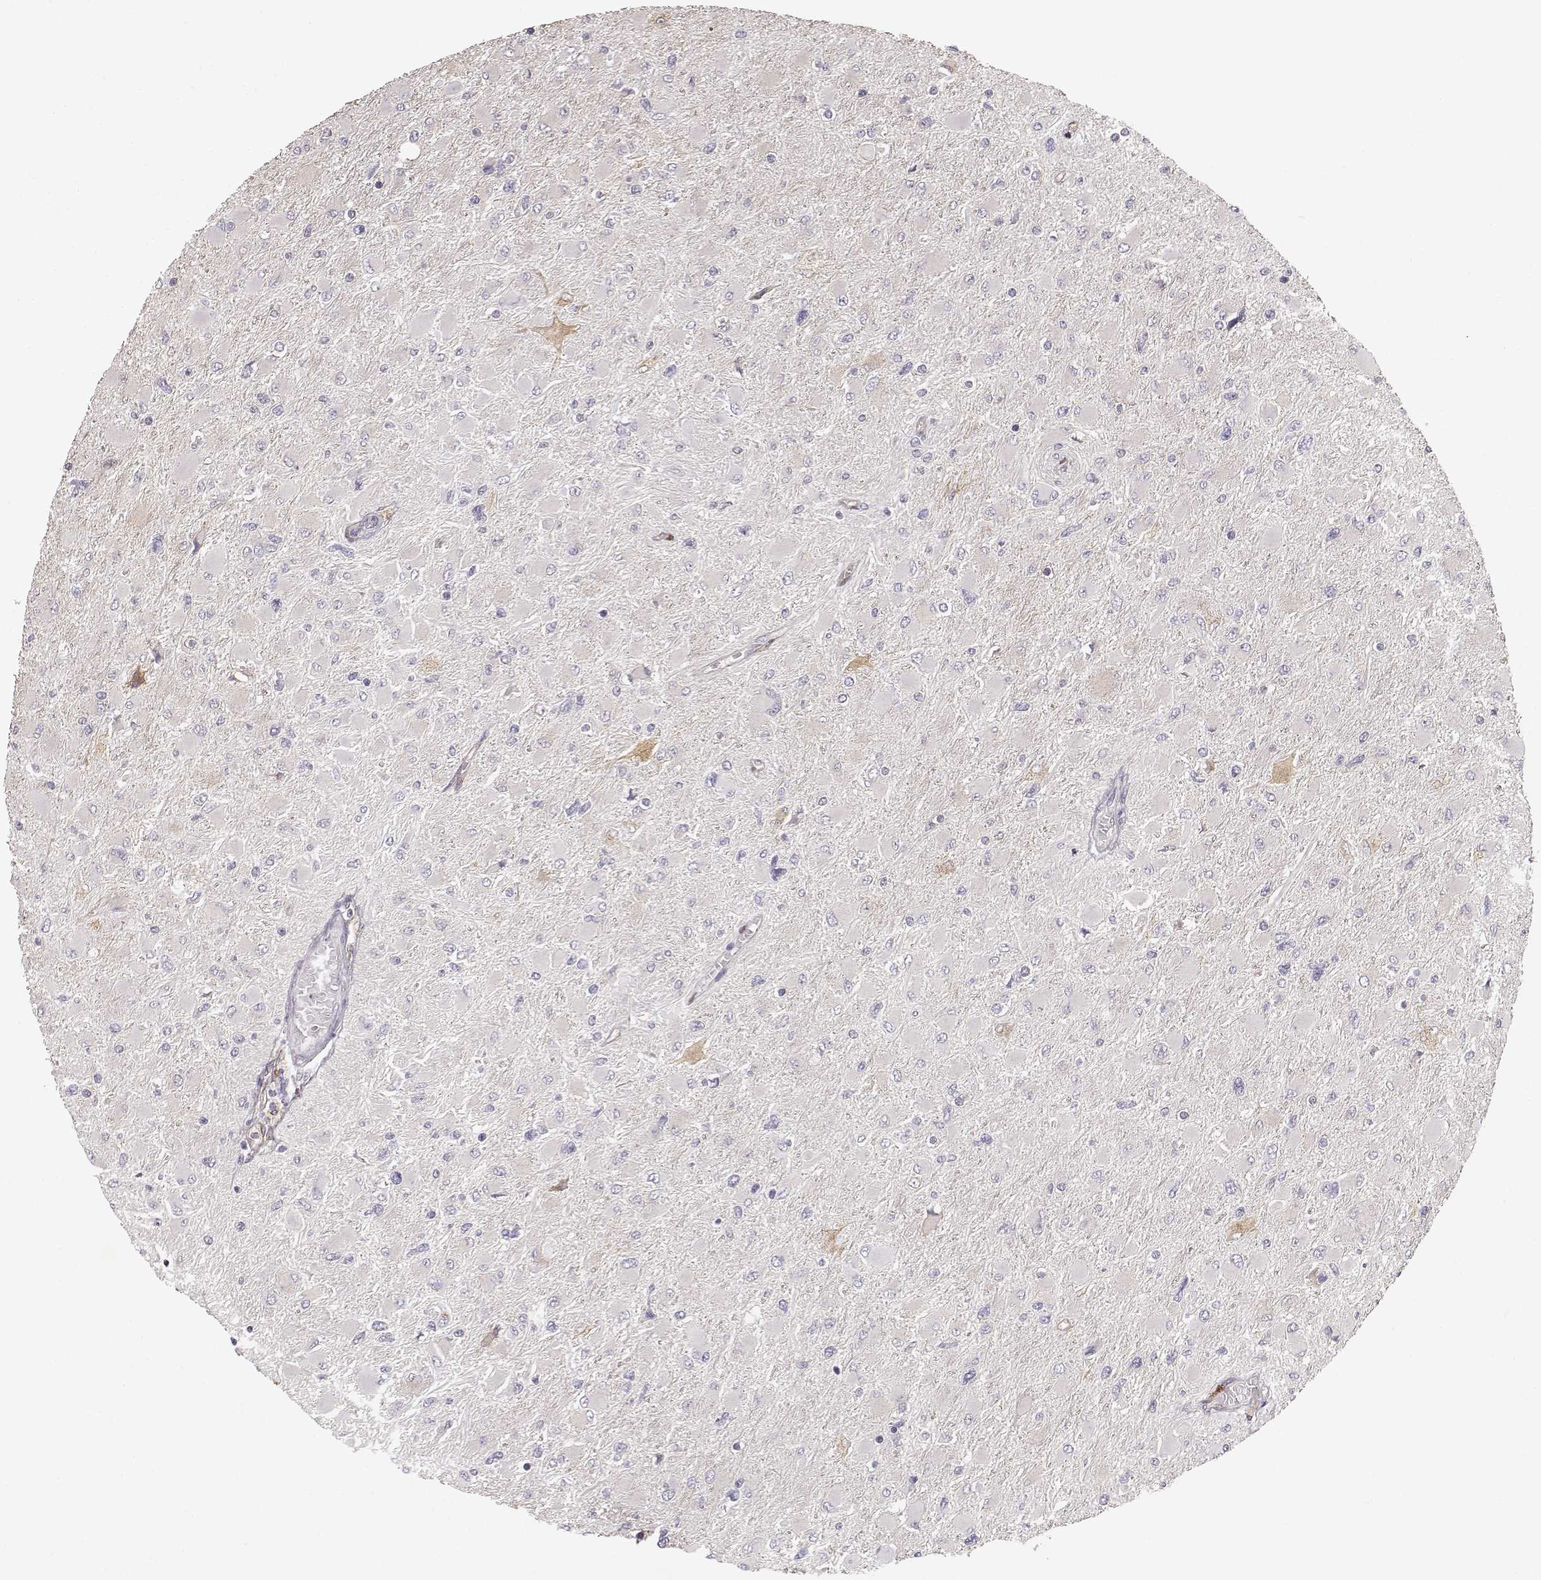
{"staining": {"intensity": "negative", "quantity": "none", "location": "none"}, "tissue": "glioma", "cell_type": "Tumor cells", "image_type": "cancer", "snomed": [{"axis": "morphology", "description": "Glioma, malignant, High grade"}, {"axis": "topography", "description": "Cerebral cortex"}], "caption": "This is an IHC micrograph of human high-grade glioma (malignant). There is no staining in tumor cells.", "gene": "GHR", "patient": {"sex": "female", "age": 36}}